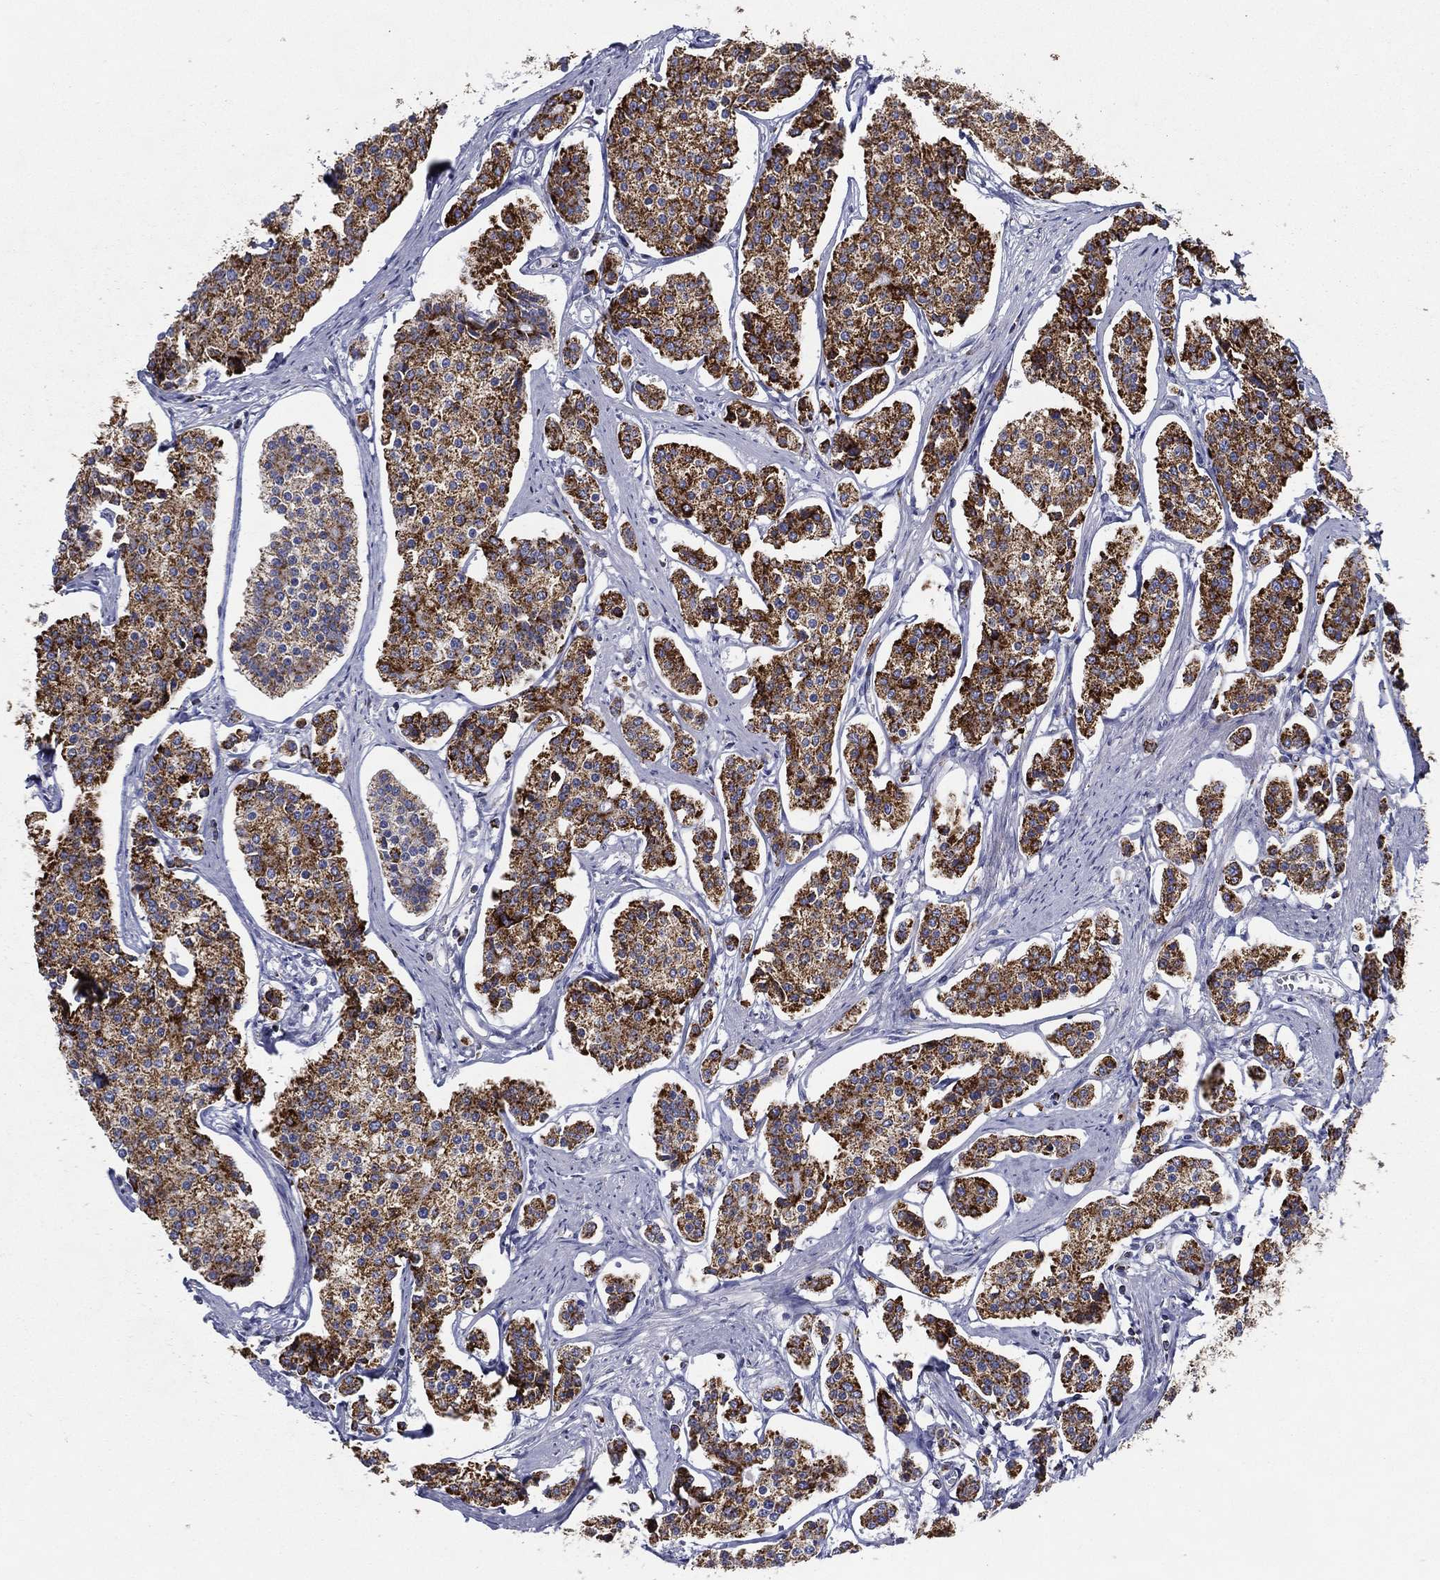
{"staining": {"intensity": "strong", "quantity": ">75%", "location": "cytoplasmic/membranous"}, "tissue": "carcinoid", "cell_type": "Tumor cells", "image_type": "cancer", "snomed": [{"axis": "morphology", "description": "Carcinoid, malignant, NOS"}, {"axis": "topography", "description": "Small intestine"}], "caption": "Carcinoid tissue reveals strong cytoplasmic/membranous expression in approximately >75% of tumor cells", "gene": "SFXN1", "patient": {"sex": "female", "age": 65}}